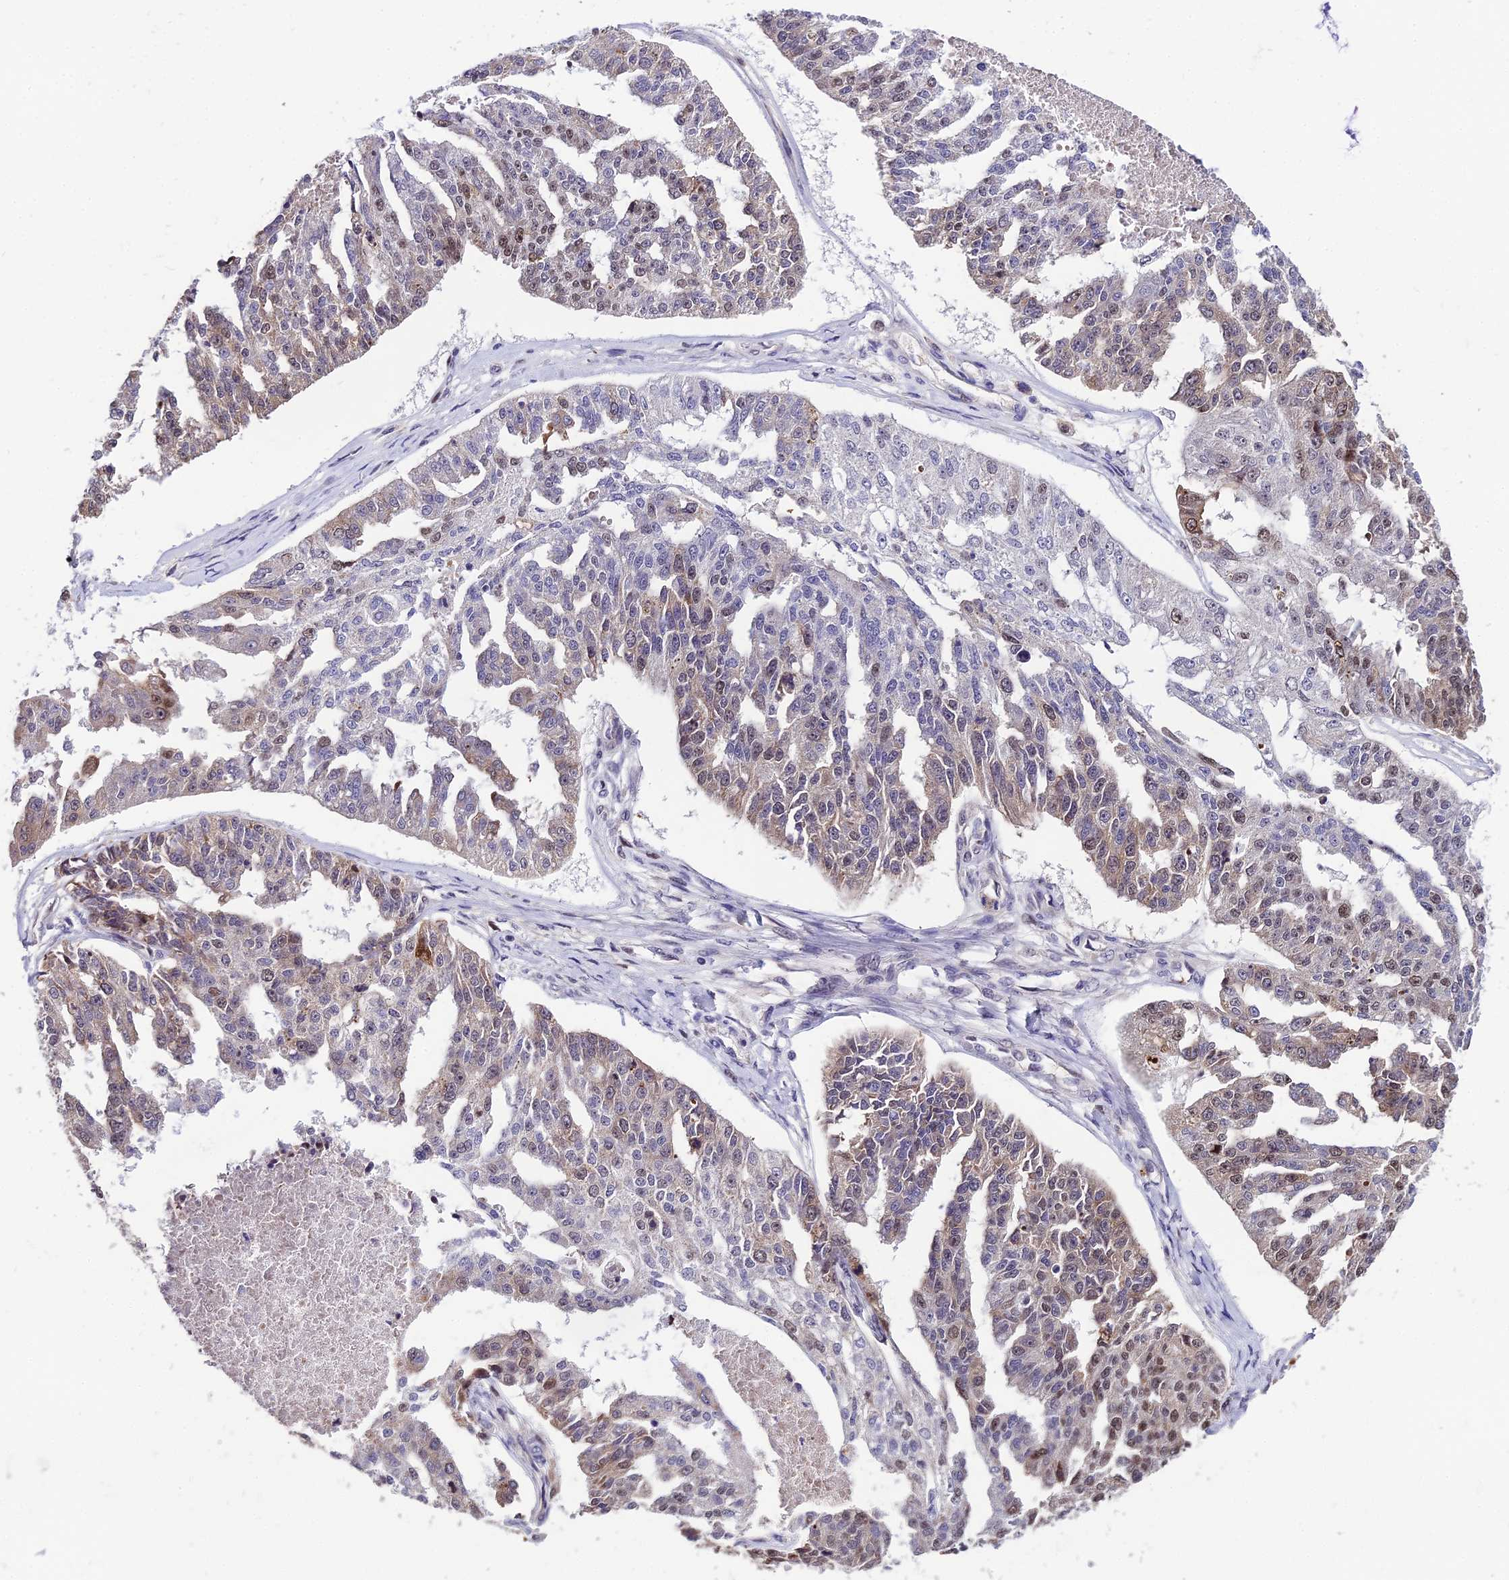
{"staining": {"intensity": "moderate", "quantity": "25%-75%", "location": "nuclear"}, "tissue": "ovarian cancer", "cell_type": "Tumor cells", "image_type": "cancer", "snomed": [{"axis": "morphology", "description": "Cystadenocarcinoma, serous, NOS"}, {"axis": "topography", "description": "Ovary"}], "caption": "Protein analysis of ovarian serous cystadenocarcinoma tissue demonstrates moderate nuclear staining in about 25%-75% of tumor cells.", "gene": "TRIML2", "patient": {"sex": "female", "age": 58}}